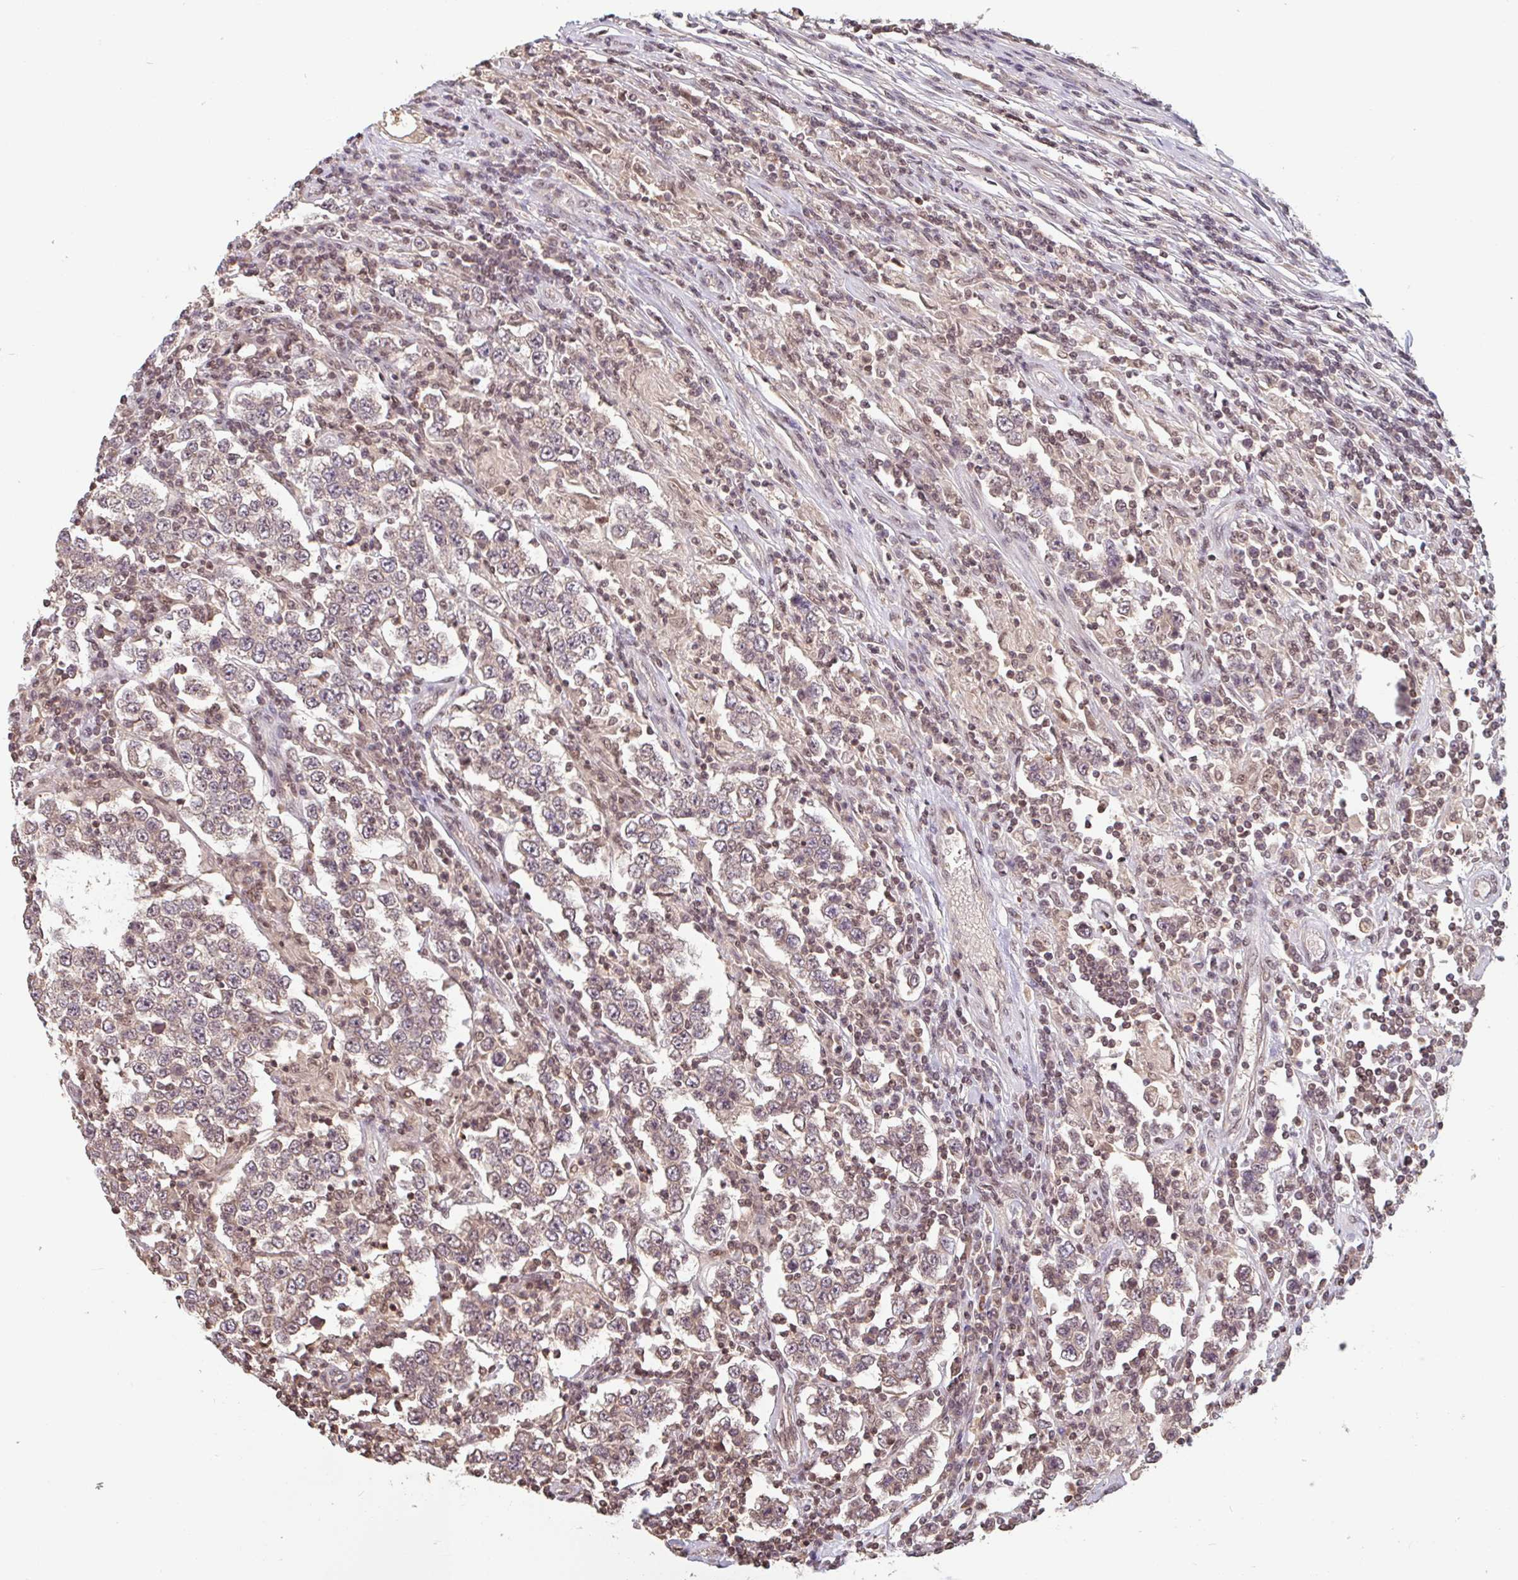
{"staining": {"intensity": "weak", "quantity": "25%-75%", "location": "cytoplasmic/membranous,nuclear"}, "tissue": "testis cancer", "cell_type": "Tumor cells", "image_type": "cancer", "snomed": [{"axis": "morphology", "description": "Normal tissue, NOS"}, {"axis": "morphology", "description": "Urothelial carcinoma, High grade"}, {"axis": "morphology", "description": "Seminoma, NOS"}, {"axis": "morphology", "description": "Carcinoma, Embryonal, NOS"}, {"axis": "topography", "description": "Urinary bladder"}, {"axis": "topography", "description": "Testis"}], "caption": "High-magnification brightfield microscopy of testis embryonal carcinoma stained with DAB (3,3'-diaminobenzidine) (brown) and counterstained with hematoxylin (blue). tumor cells exhibit weak cytoplasmic/membranous and nuclear positivity is present in about25%-75% of cells. (DAB (3,3'-diaminobenzidine) IHC with brightfield microscopy, high magnification).", "gene": "DR1", "patient": {"sex": "male", "age": 41}}